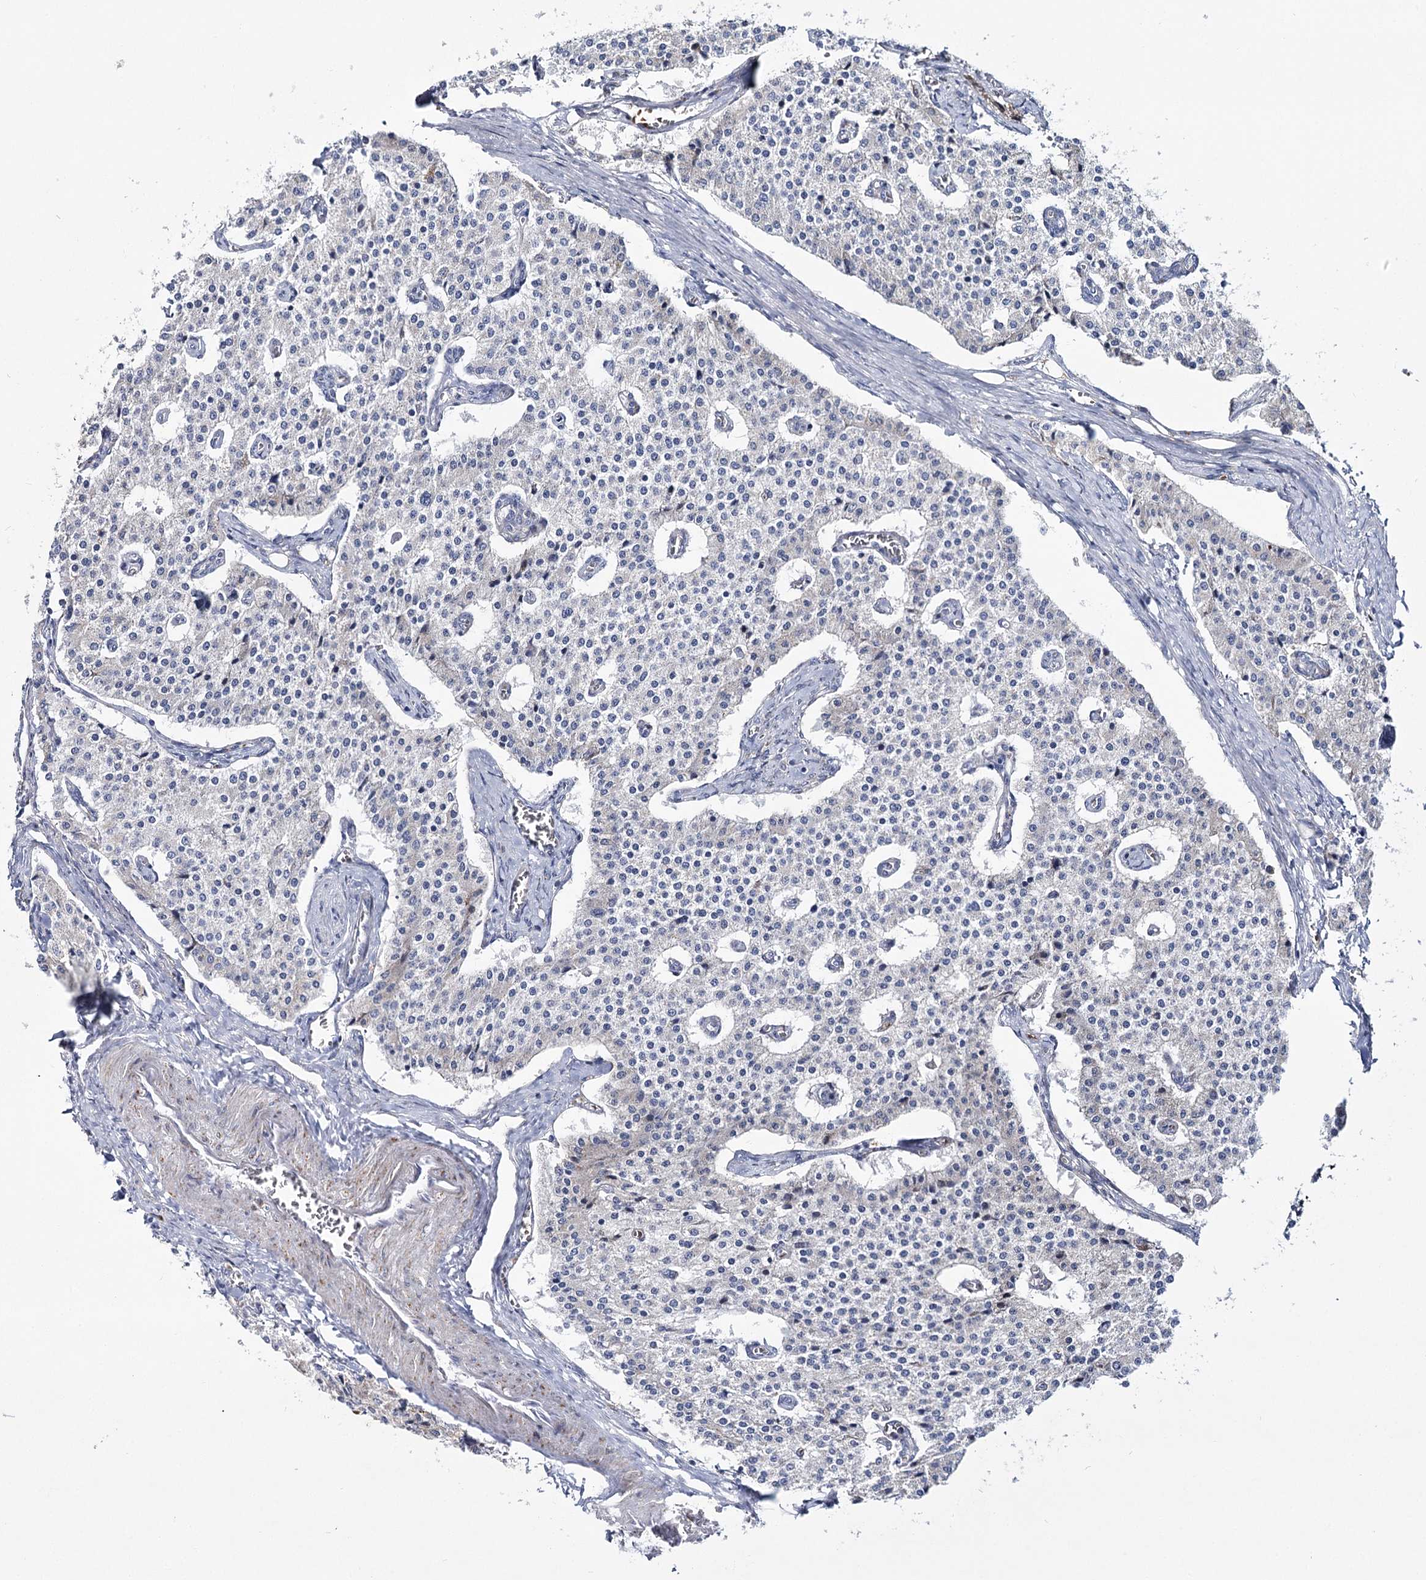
{"staining": {"intensity": "negative", "quantity": "none", "location": "none"}, "tissue": "carcinoid", "cell_type": "Tumor cells", "image_type": "cancer", "snomed": [{"axis": "morphology", "description": "Carcinoid, malignant, NOS"}, {"axis": "topography", "description": "Colon"}], "caption": "A micrograph of human carcinoid is negative for staining in tumor cells. The staining is performed using DAB brown chromogen with nuclei counter-stained in using hematoxylin.", "gene": "THUMPD3", "patient": {"sex": "female", "age": 52}}